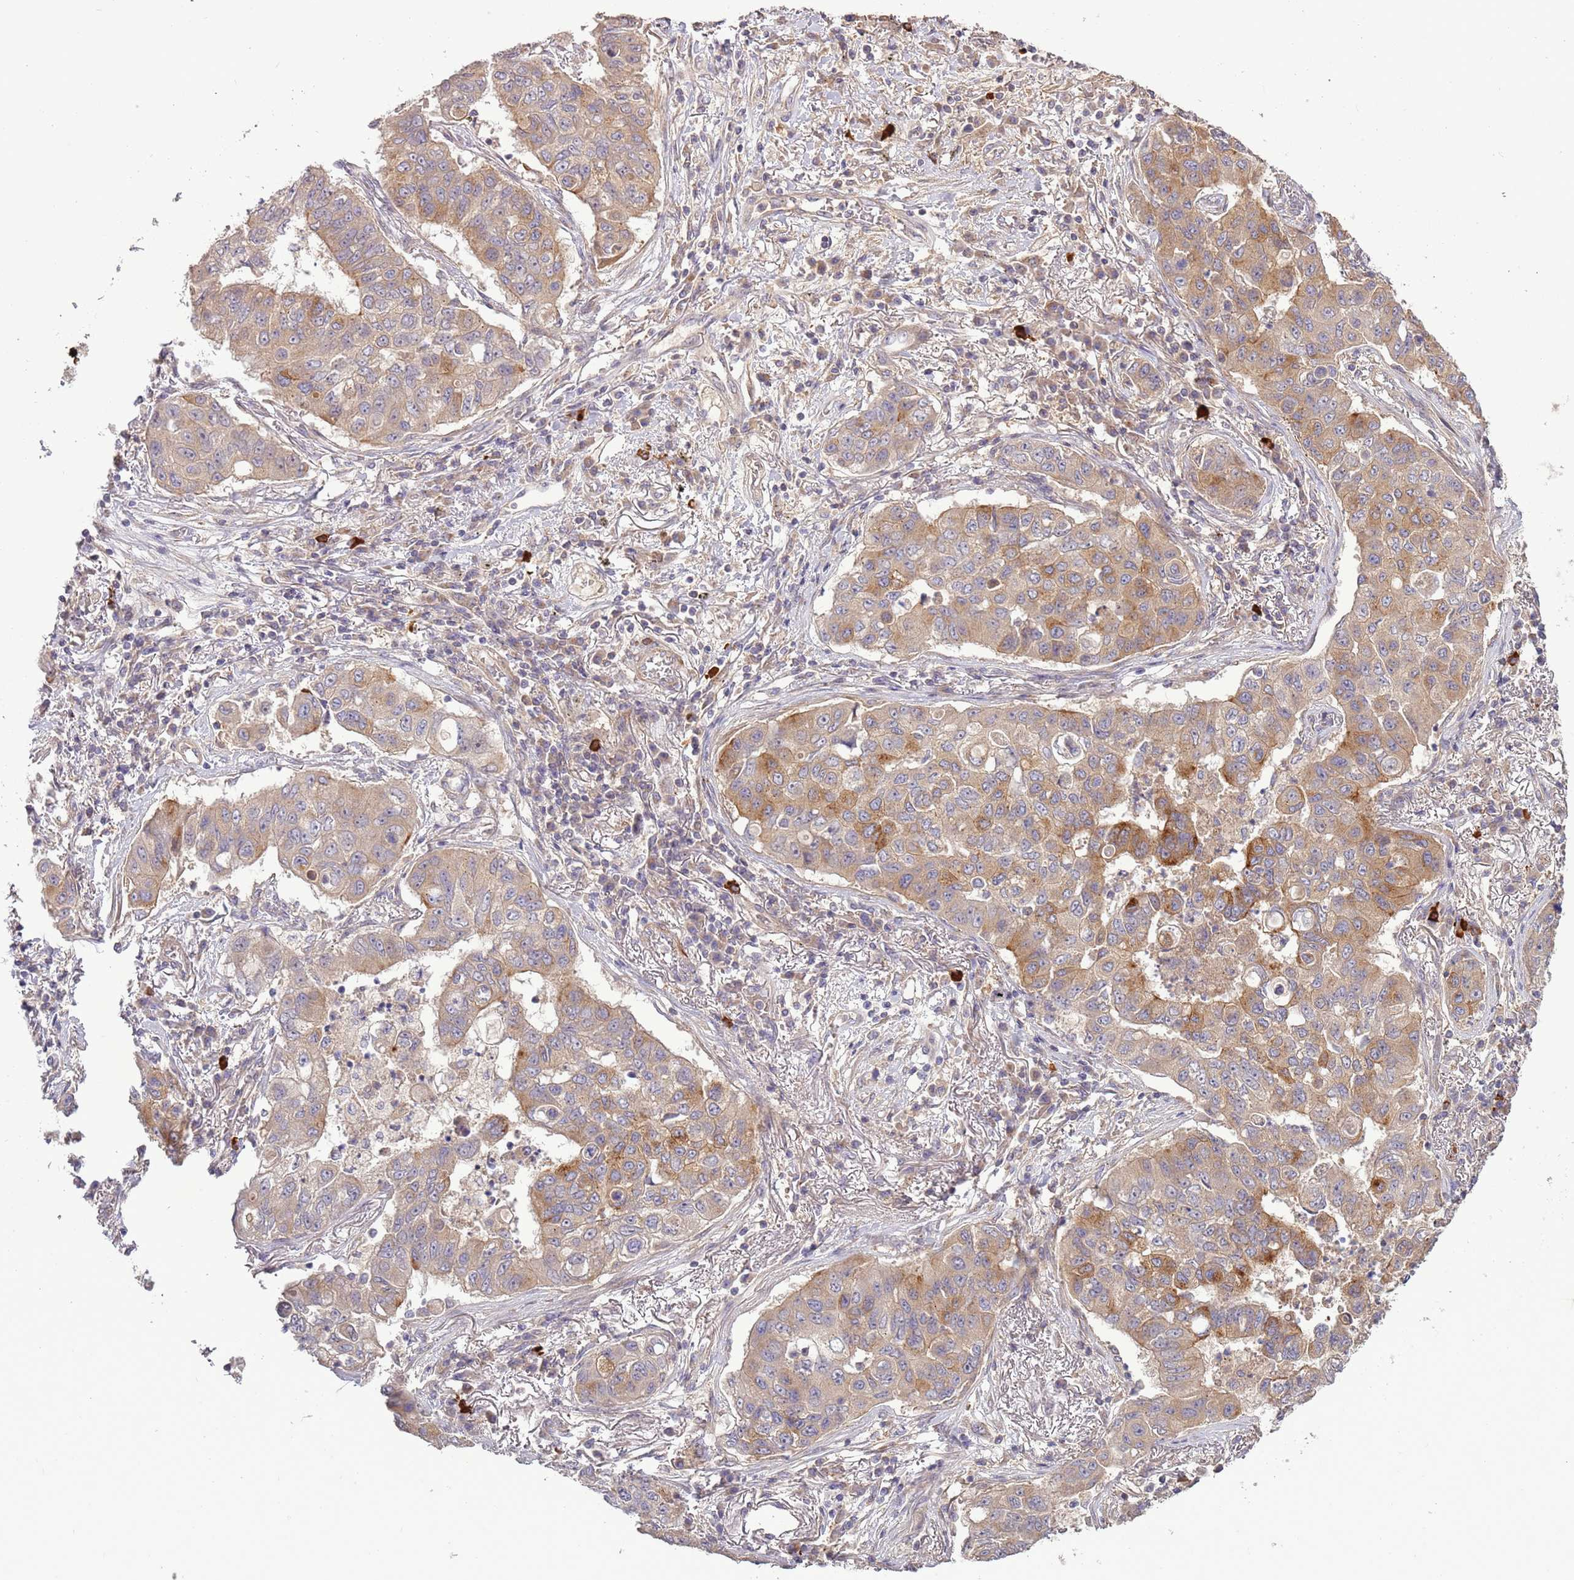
{"staining": {"intensity": "moderate", "quantity": ">75%", "location": "cytoplasmic/membranous"}, "tissue": "lung cancer", "cell_type": "Tumor cells", "image_type": "cancer", "snomed": [{"axis": "morphology", "description": "Squamous cell carcinoma, NOS"}, {"axis": "topography", "description": "Lung"}], "caption": "DAB immunohistochemical staining of human lung cancer (squamous cell carcinoma) exhibits moderate cytoplasmic/membranous protein positivity in approximately >75% of tumor cells.", "gene": "RNF128", "patient": {"sex": "male", "age": 74}}